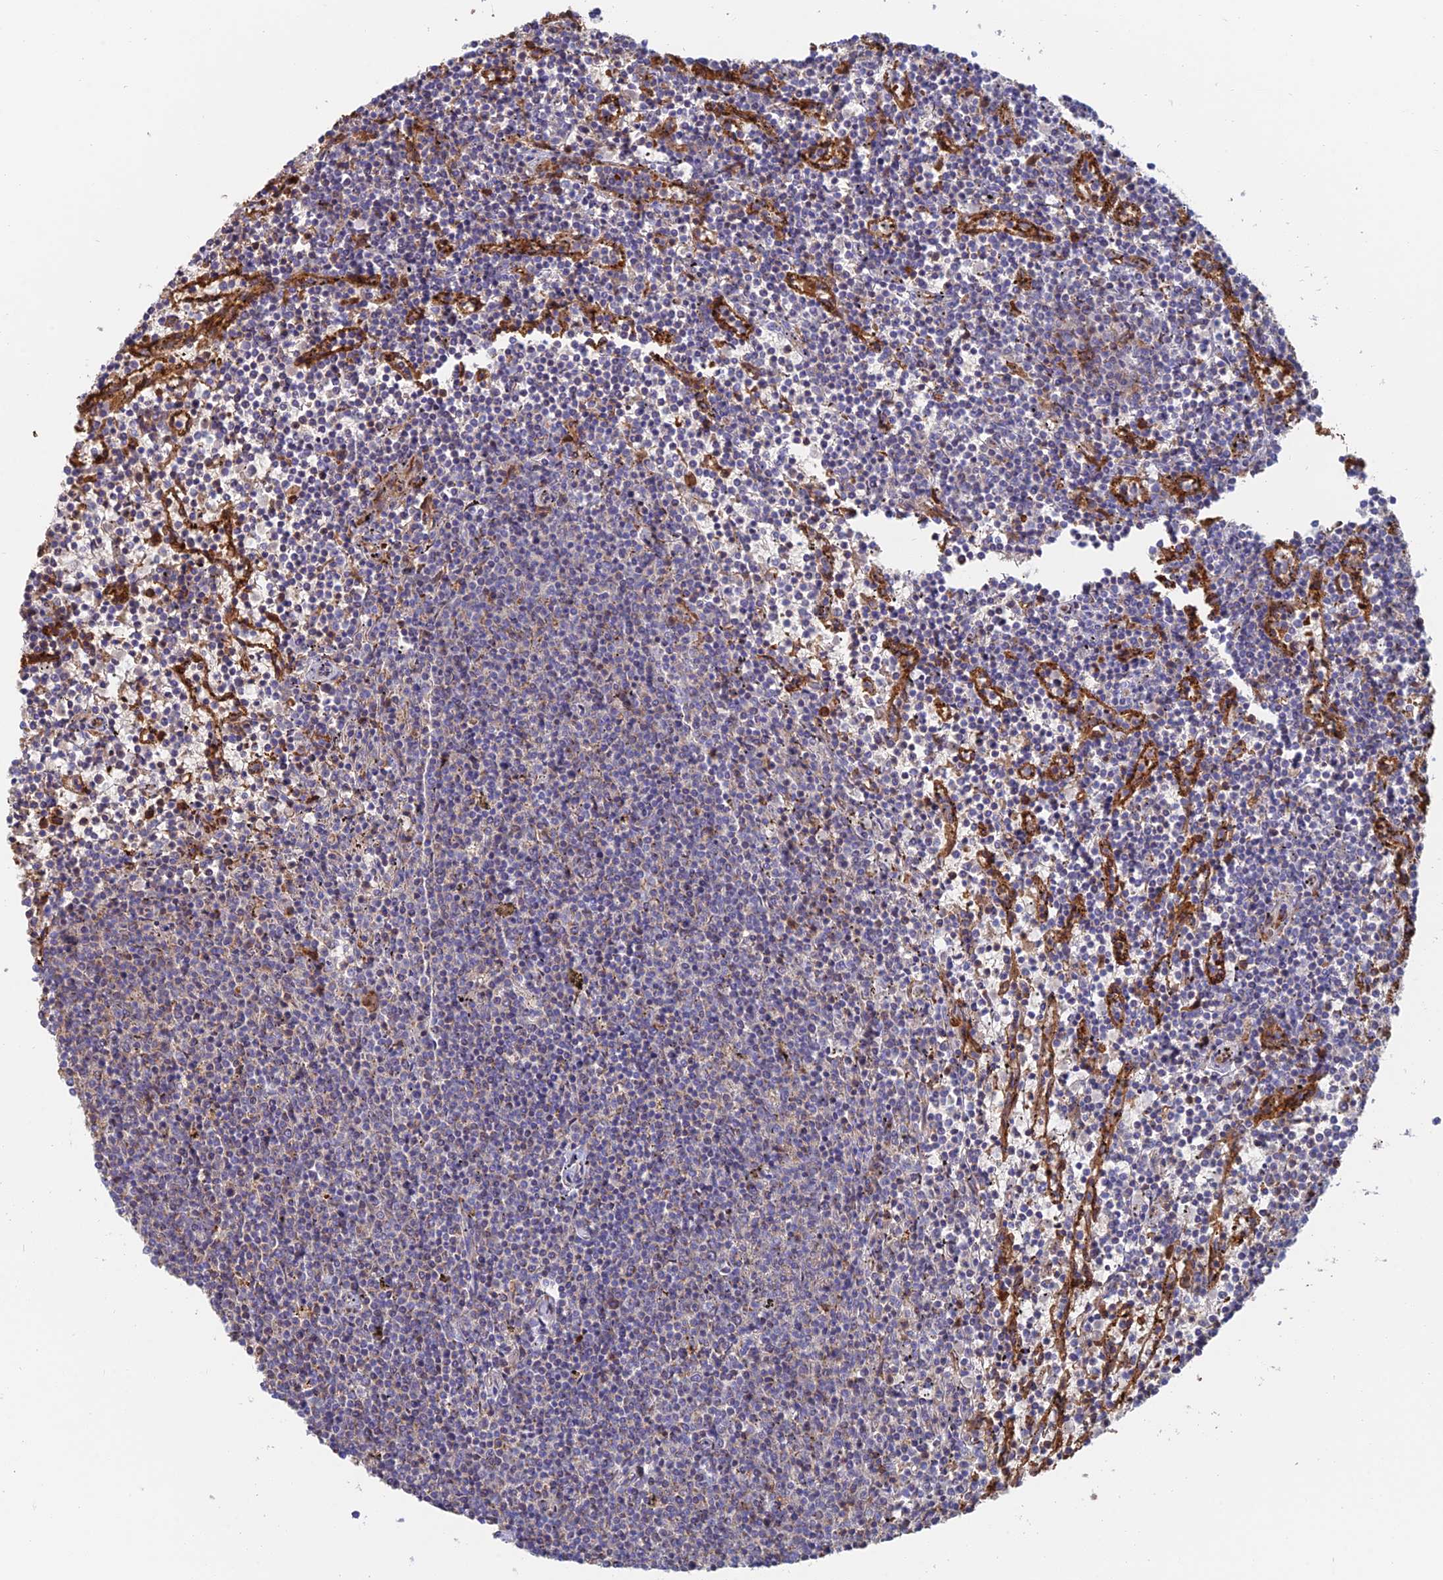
{"staining": {"intensity": "negative", "quantity": "none", "location": "none"}, "tissue": "lymphoma", "cell_type": "Tumor cells", "image_type": "cancer", "snomed": [{"axis": "morphology", "description": "Malignant lymphoma, non-Hodgkin's type, Low grade"}, {"axis": "topography", "description": "Spleen"}], "caption": "Immunohistochemical staining of human lymphoma demonstrates no significant staining in tumor cells.", "gene": "HS2ST1", "patient": {"sex": "female", "age": 50}}